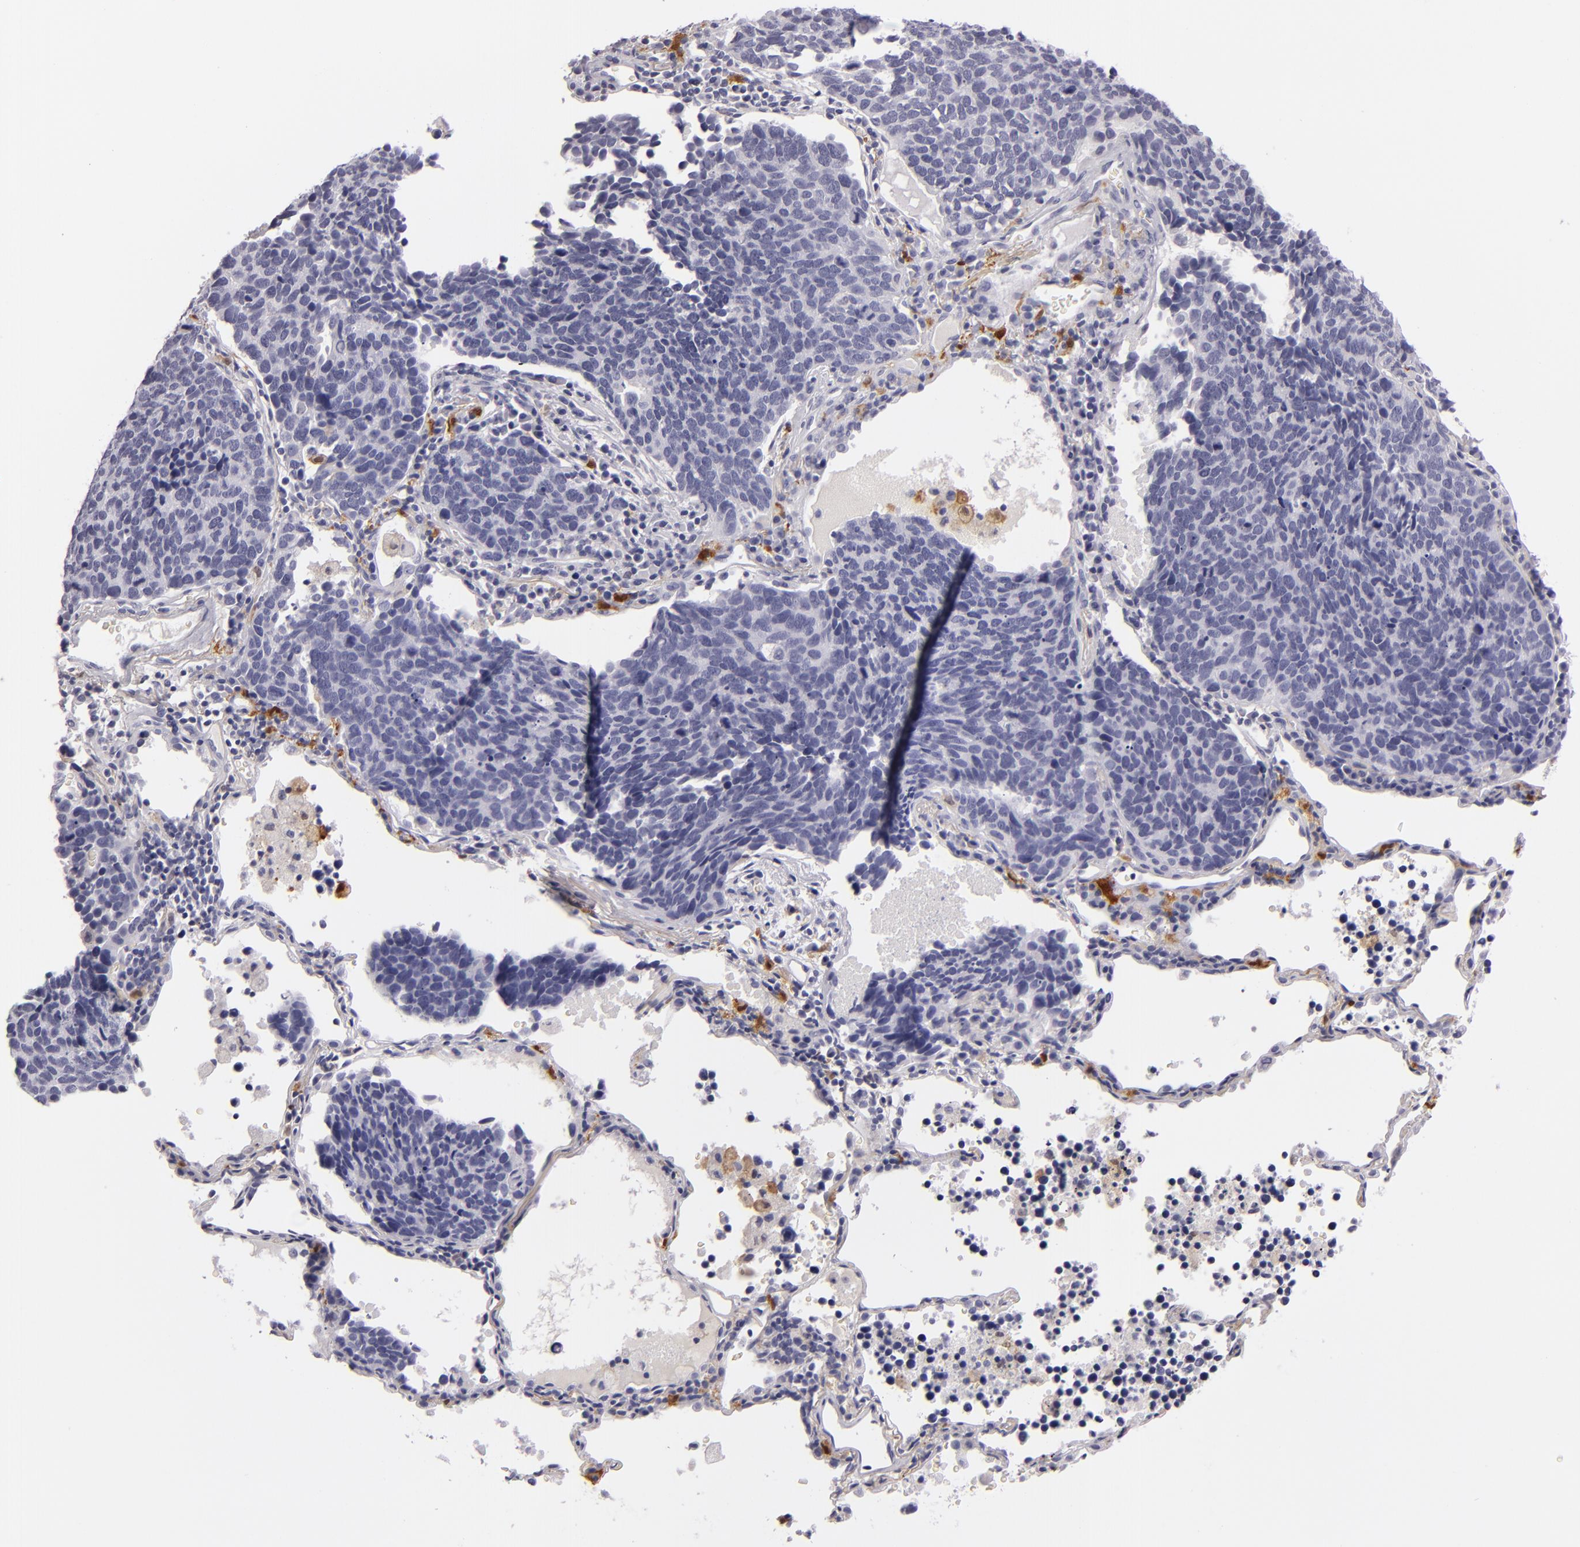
{"staining": {"intensity": "negative", "quantity": "none", "location": "none"}, "tissue": "lung cancer", "cell_type": "Tumor cells", "image_type": "cancer", "snomed": [{"axis": "morphology", "description": "Neoplasm, malignant, NOS"}, {"axis": "topography", "description": "Lung"}], "caption": "IHC micrograph of neoplastic tissue: lung cancer (malignant neoplasm) stained with DAB displays no significant protein expression in tumor cells.", "gene": "F13A1", "patient": {"sex": "female", "age": 75}}